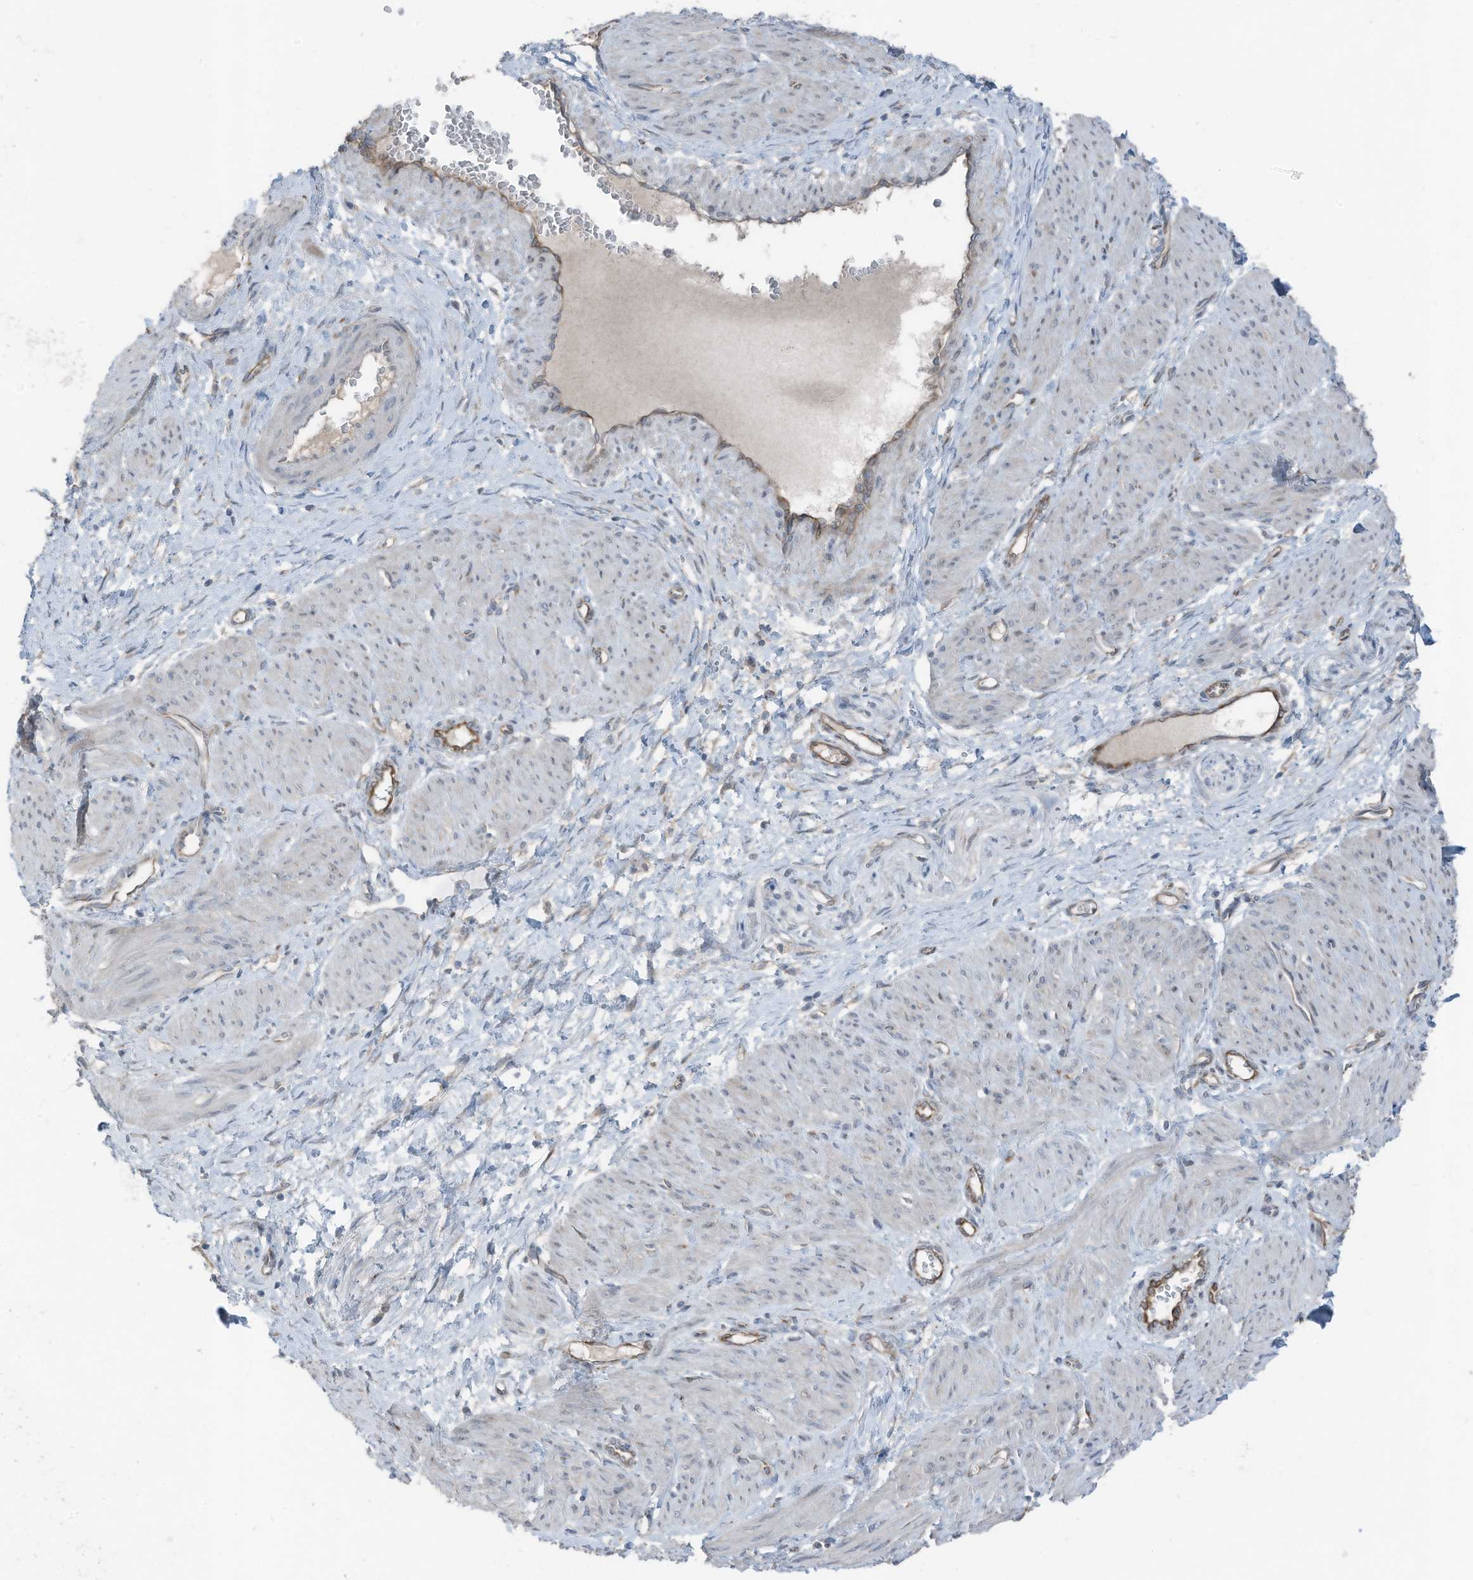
{"staining": {"intensity": "negative", "quantity": "none", "location": "none"}, "tissue": "smooth muscle", "cell_type": "Smooth muscle cells", "image_type": "normal", "snomed": [{"axis": "morphology", "description": "Normal tissue, NOS"}, {"axis": "topography", "description": "Endometrium"}], "caption": "IHC photomicrograph of unremarkable smooth muscle: human smooth muscle stained with DAB shows no significant protein positivity in smooth muscle cells.", "gene": "ARHGEF33", "patient": {"sex": "female", "age": 33}}